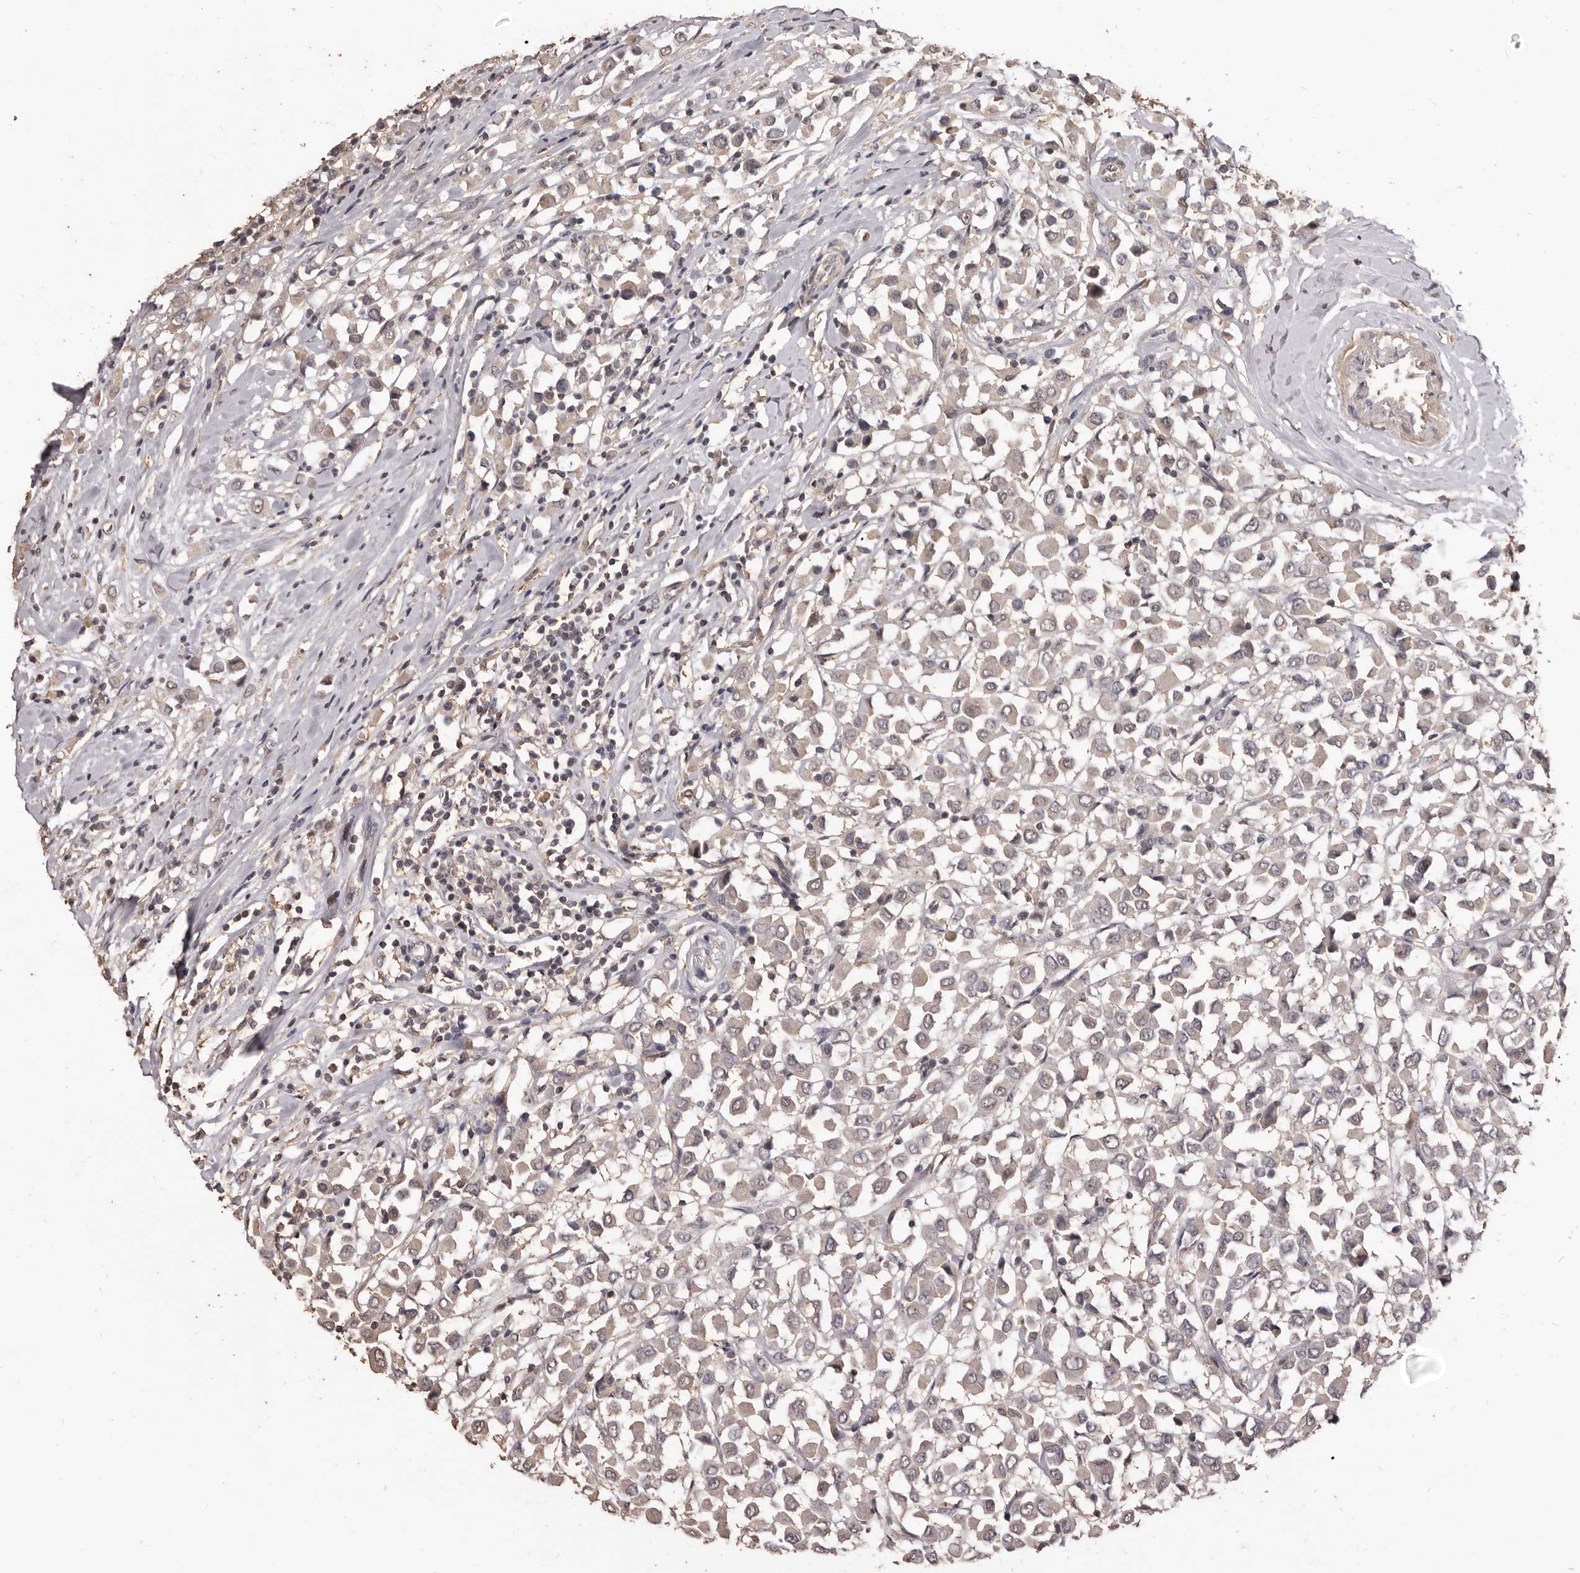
{"staining": {"intensity": "weak", "quantity": "<25%", "location": "cytoplasmic/membranous"}, "tissue": "breast cancer", "cell_type": "Tumor cells", "image_type": "cancer", "snomed": [{"axis": "morphology", "description": "Duct carcinoma"}, {"axis": "topography", "description": "Breast"}], "caption": "DAB immunohistochemical staining of human breast cancer (invasive ductal carcinoma) shows no significant staining in tumor cells.", "gene": "INAVA", "patient": {"sex": "female", "age": 61}}